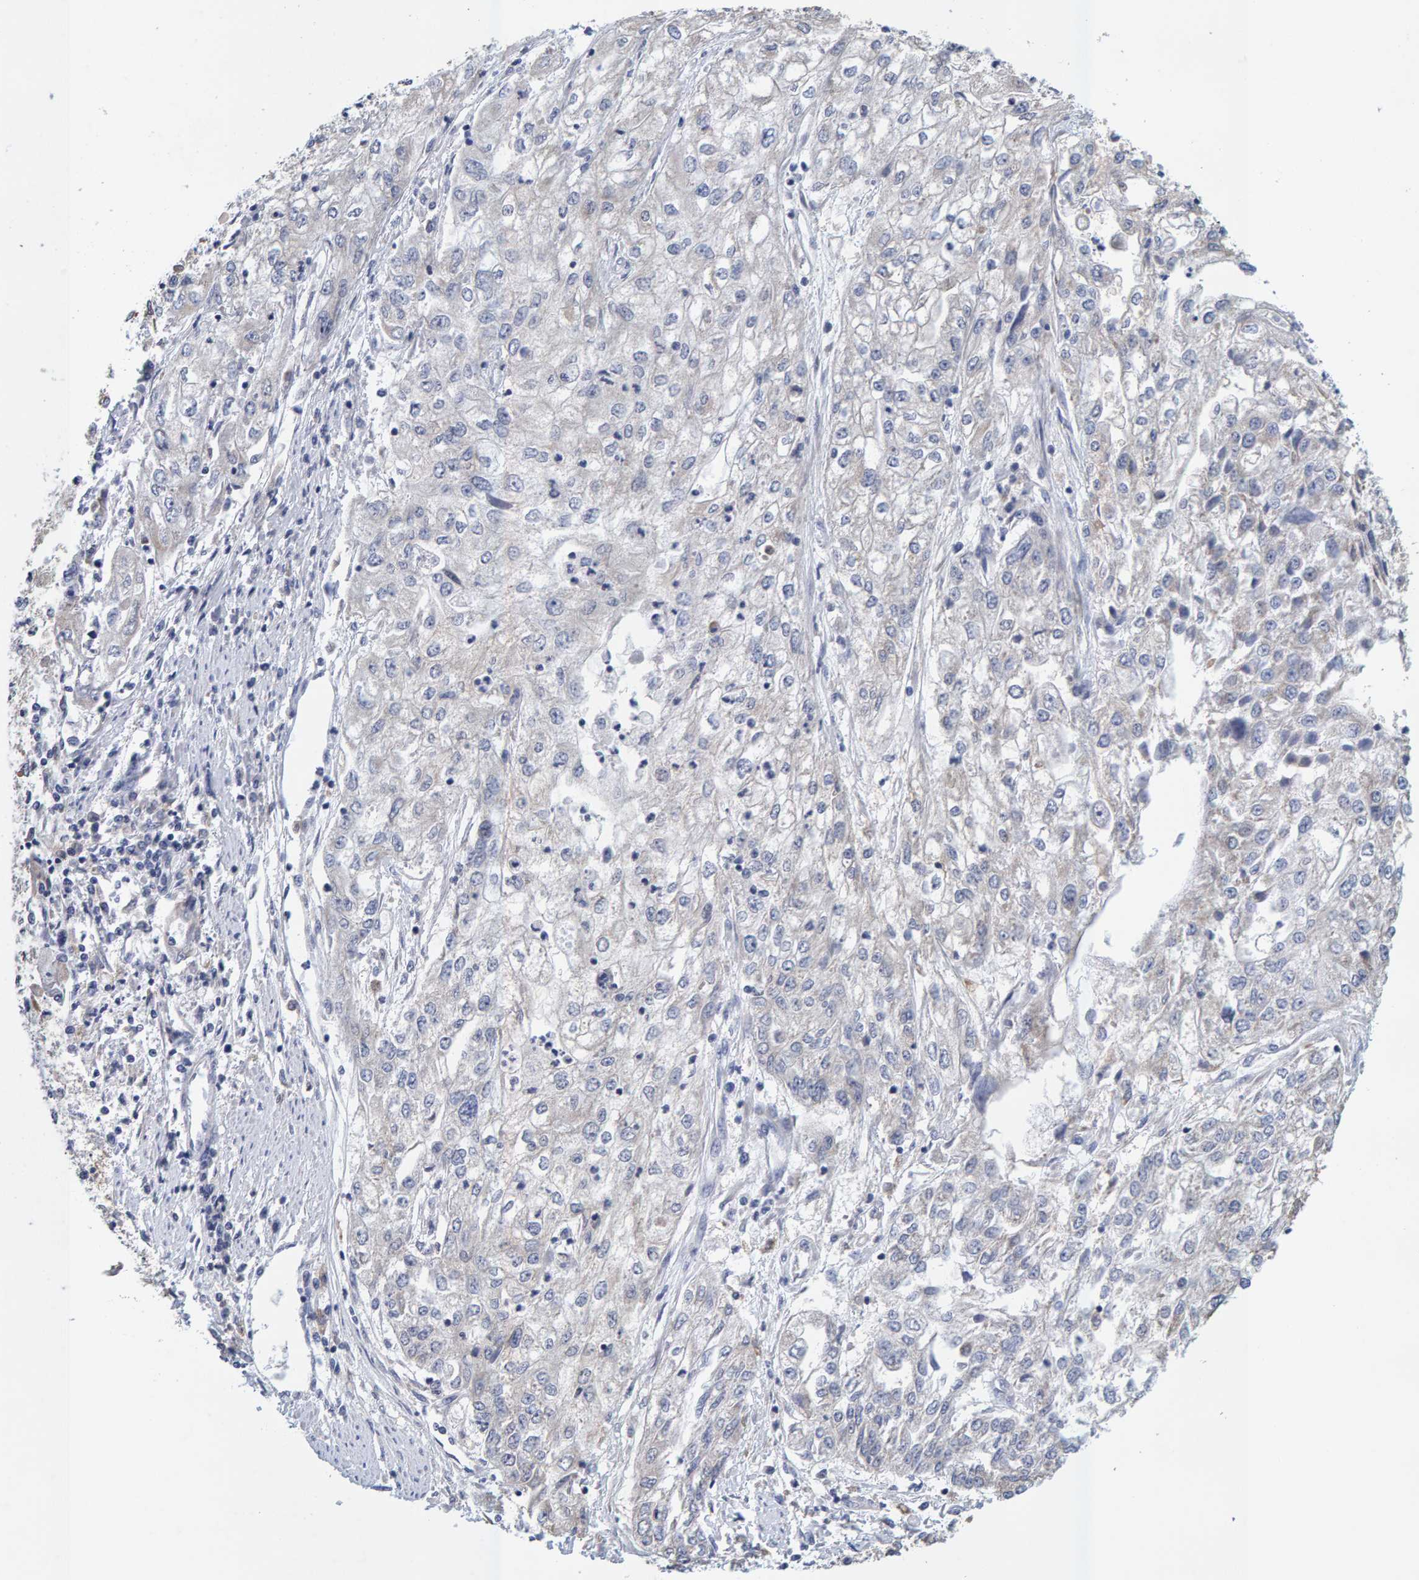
{"staining": {"intensity": "negative", "quantity": "none", "location": "none"}, "tissue": "endometrial cancer", "cell_type": "Tumor cells", "image_type": "cancer", "snomed": [{"axis": "morphology", "description": "Adenocarcinoma, NOS"}, {"axis": "topography", "description": "Endometrium"}], "caption": "DAB (3,3'-diaminobenzidine) immunohistochemical staining of human adenocarcinoma (endometrial) exhibits no significant staining in tumor cells. Brightfield microscopy of immunohistochemistry stained with DAB (3,3'-diaminobenzidine) (brown) and hematoxylin (blue), captured at high magnification.", "gene": "SGPL1", "patient": {"sex": "female", "age": 49}}